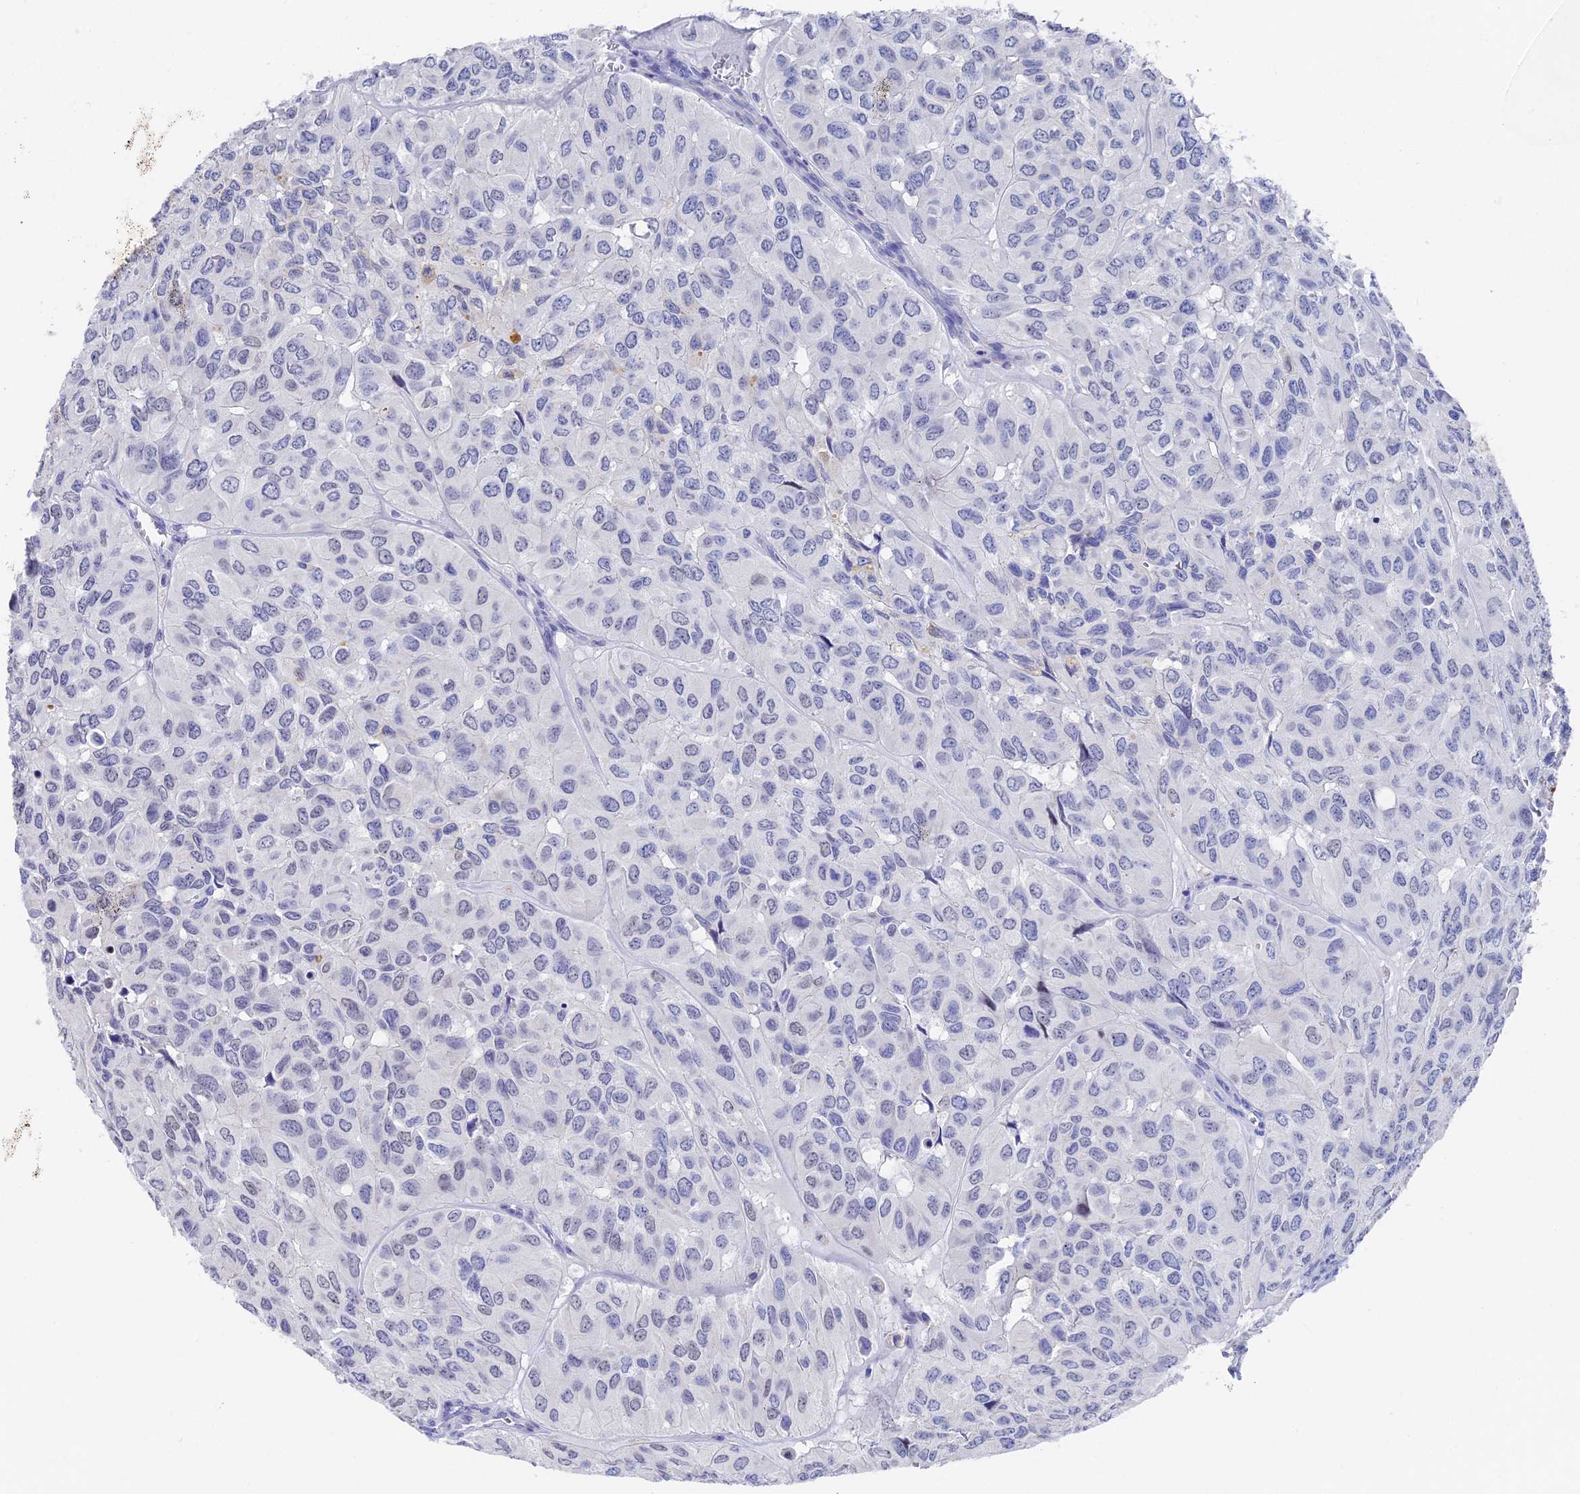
{"staining": {"intensity": "negative", "quantity": "none", "location": "none"}, "tissue": "head and neck cancer", "cell_type": "Tumor cells", "image_type": "cancer", "snomed": [{"axis": "morphology", "description": "Adenocarcinoma, NOS"}, {"axis": "topography", "description": "Salivary gland, NOS"}, {"axis": "topography", "description": "Head-Neck"}], "caption": "IHC image of neoplastic tissue: human adenocarcinoma (head and neck) stained with DAB demonstrates no significant protein positivity in tumor cells. The staining is performed using DAB brown chromogen with nuclei counter-stained in using hematoxylin.", "gene": "VPS33B", "patient": {"sex": "female", "age": 76}}